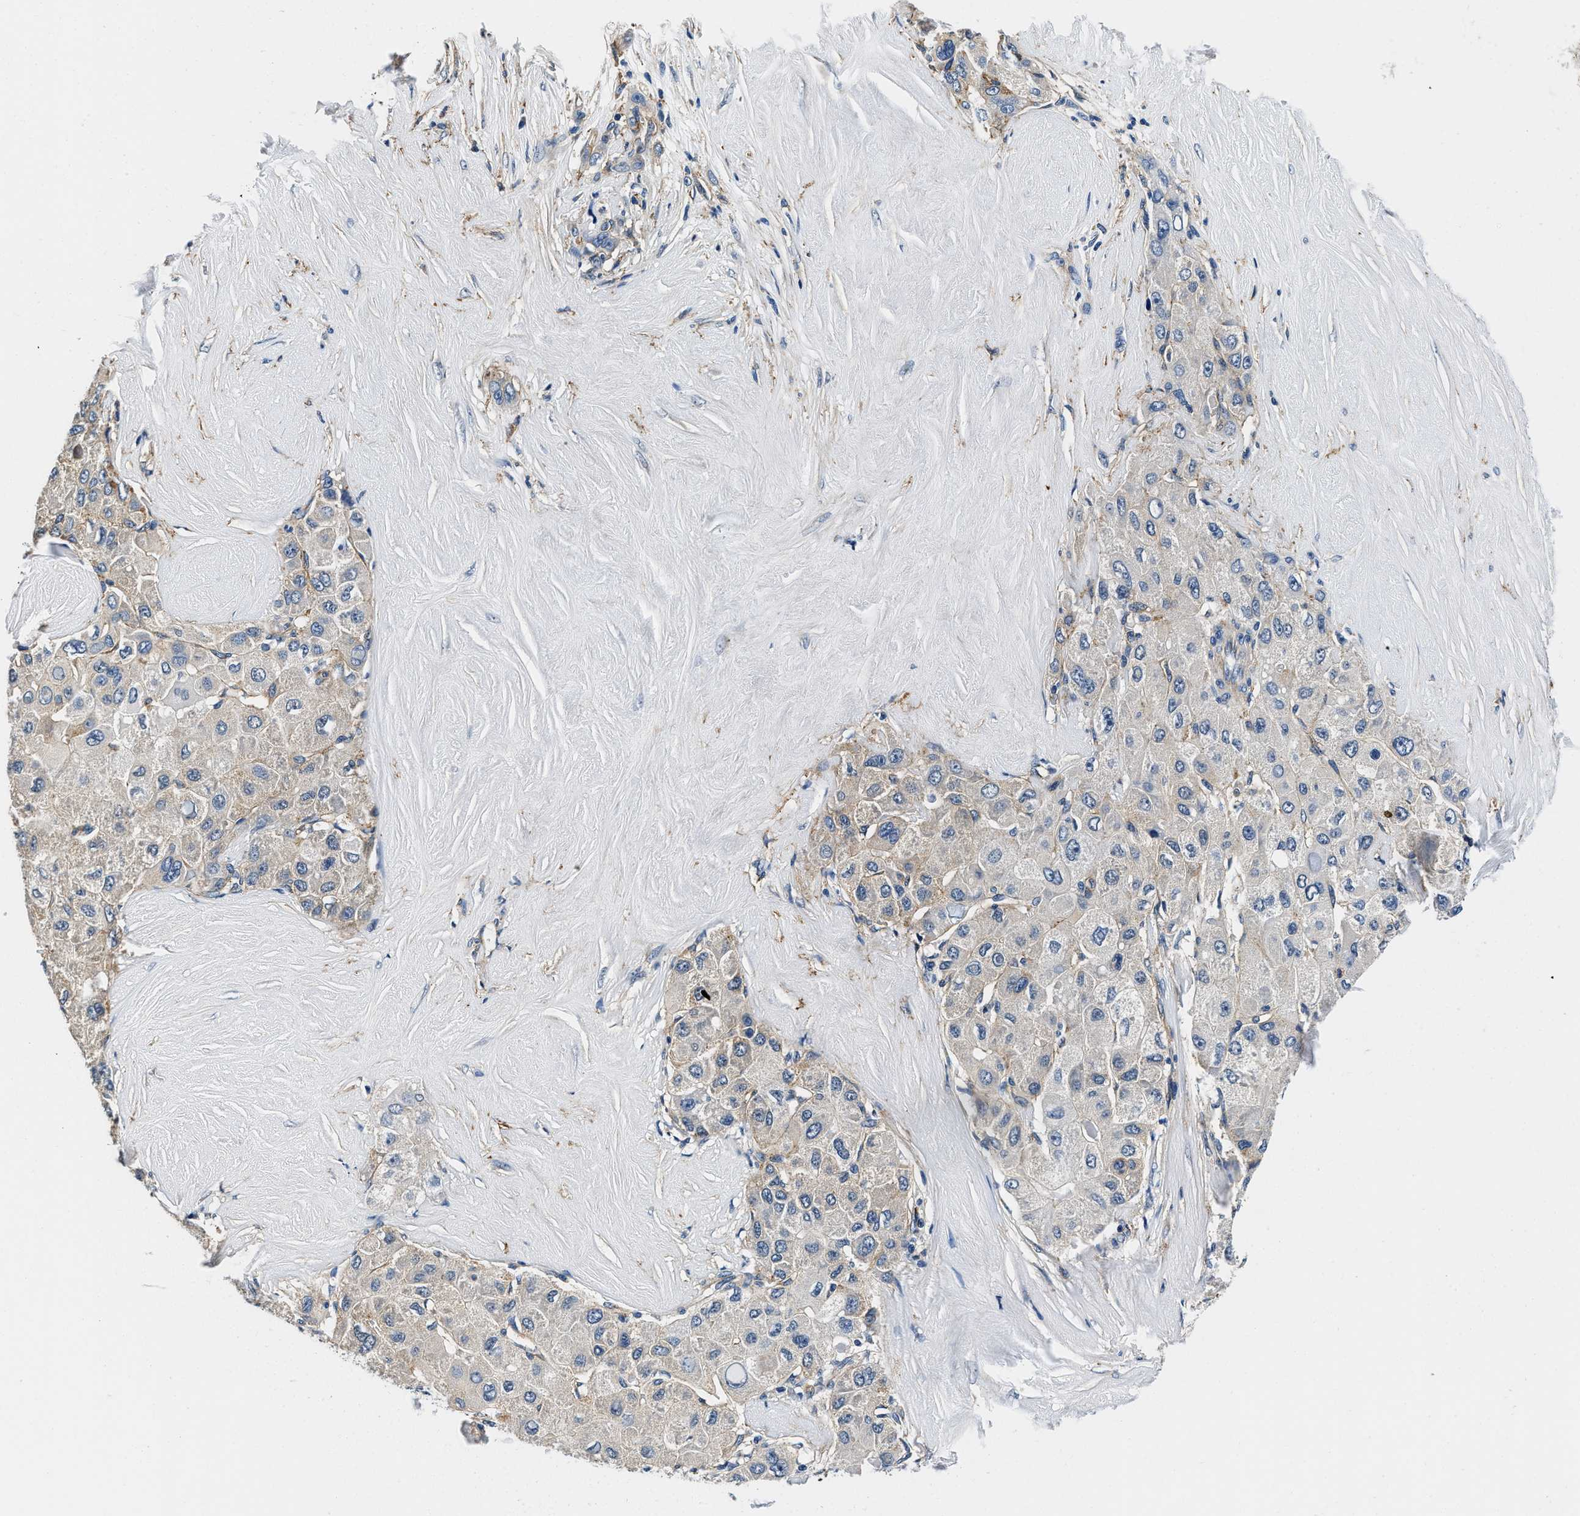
{"staining": {"intensity": "weak", "quantity": "<25%", "location": "cytoplasmic/membranous"}, "tissue": "liver cancer", "cell_type": "Tumor cells", "image_type": "cancer", "snomed": [{"axis": "morphology", "description": "Carcinoma, Hepatocellular, NOS"}, {"axis": "topography", "description": "Liver"}], "caption": "Histopathology image shows no significant protein staining in tumor cells of liver cancer (hepatocellular carcinoma). Nuclei are stained in blue.", "gene": "ZFAND3", "patient": {"sex": "male", "age": 80}}